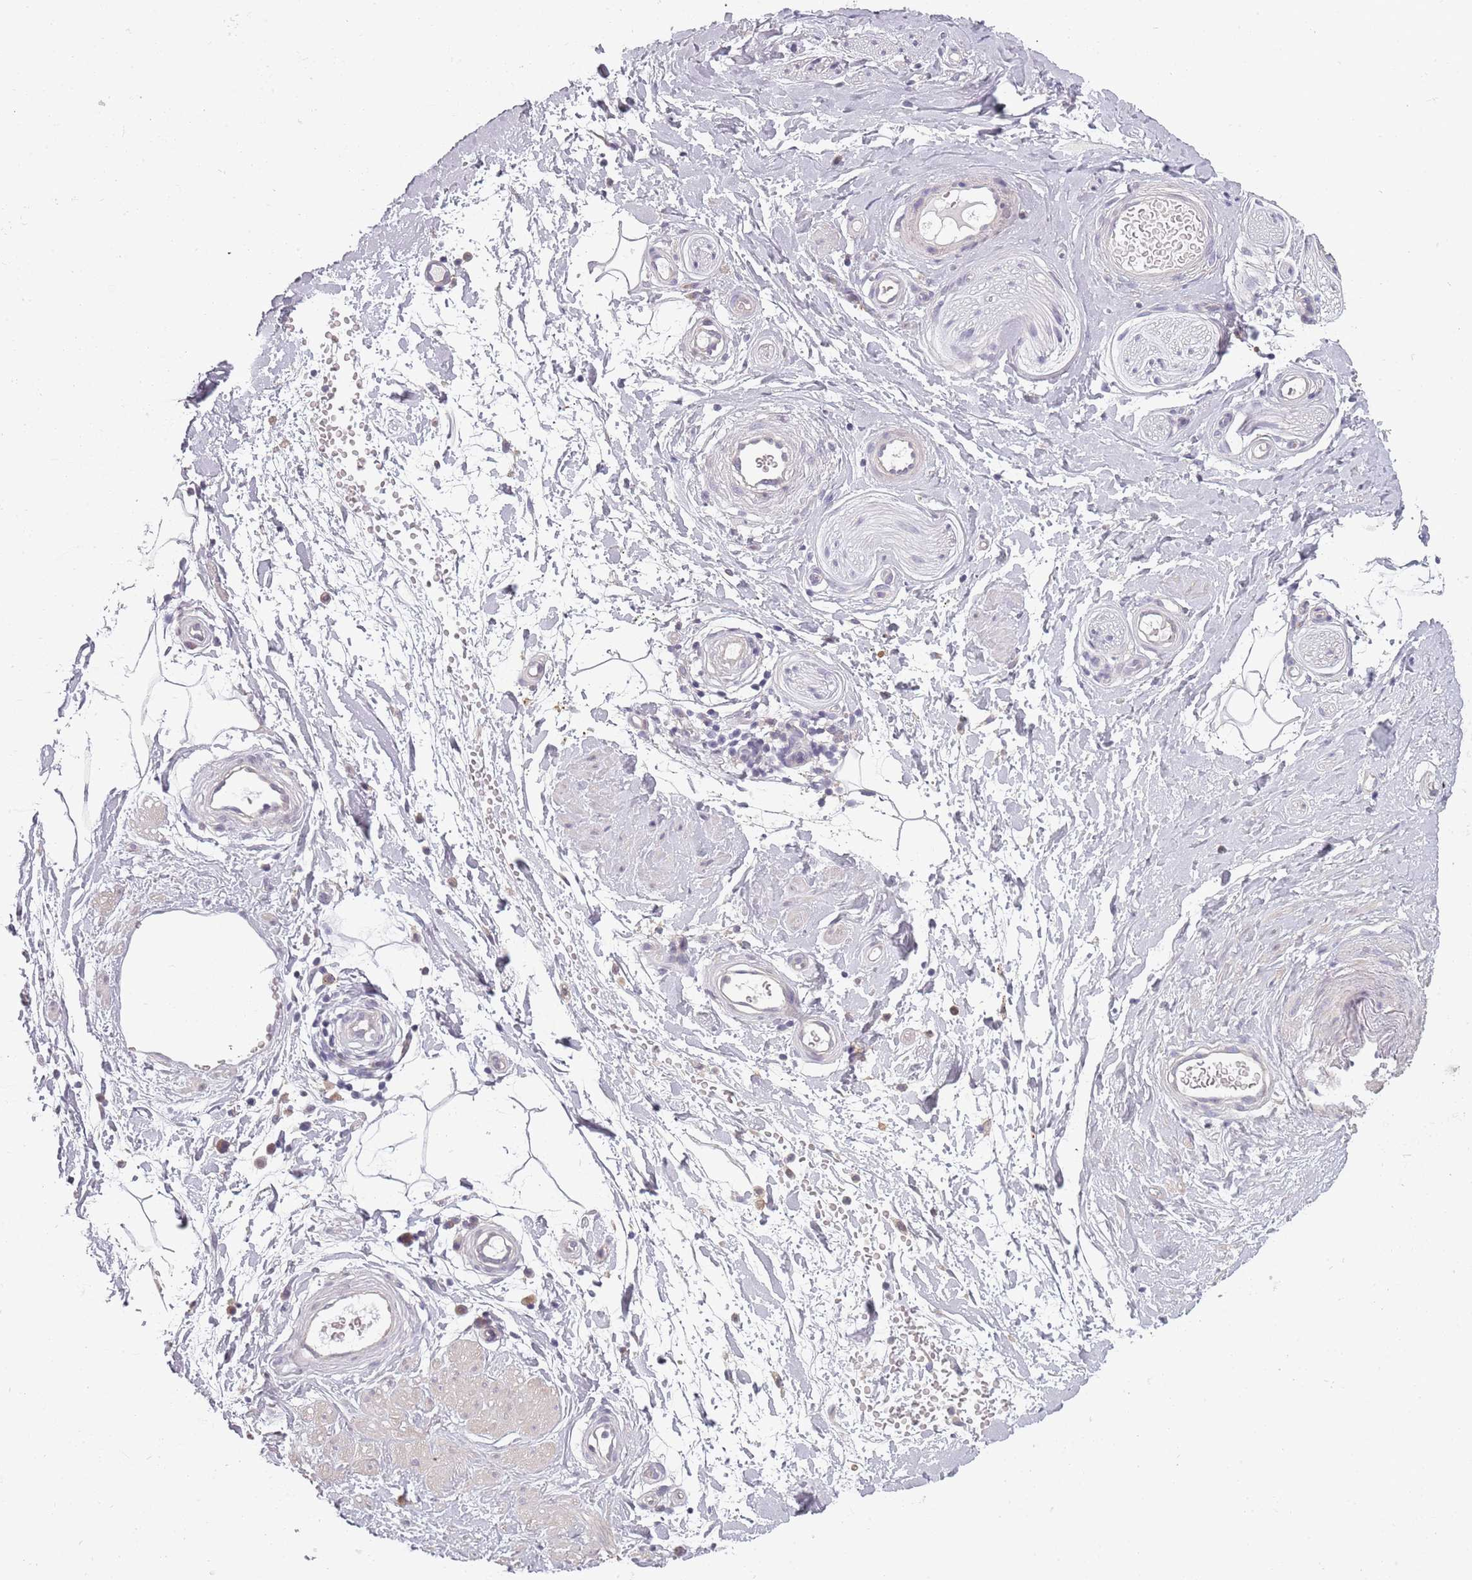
{"staining": {"intensity": "negative", "quantity": "none", "location": "none"}, "tissue": "adipose tissue", "cell_type": "Adipocytes", "image_type": "normal", "snomed": [{"axis": "morphology", "description": "Normal tissue, NOS"}, {"axis": "topography", "description": "Soft tissue"}, {"axis": "topography", "description": "Vascular tissue"}], "caption": "Histopathology image shows no significant protein expression in adipocytes of unremarkable adipose tissue. (DAB (3,3'-diaminobenzidine) immunohistochemistry (IHC), high magnification).", "gene": "CC2D2B", "patient": {"sex": "male", "age": 41}}